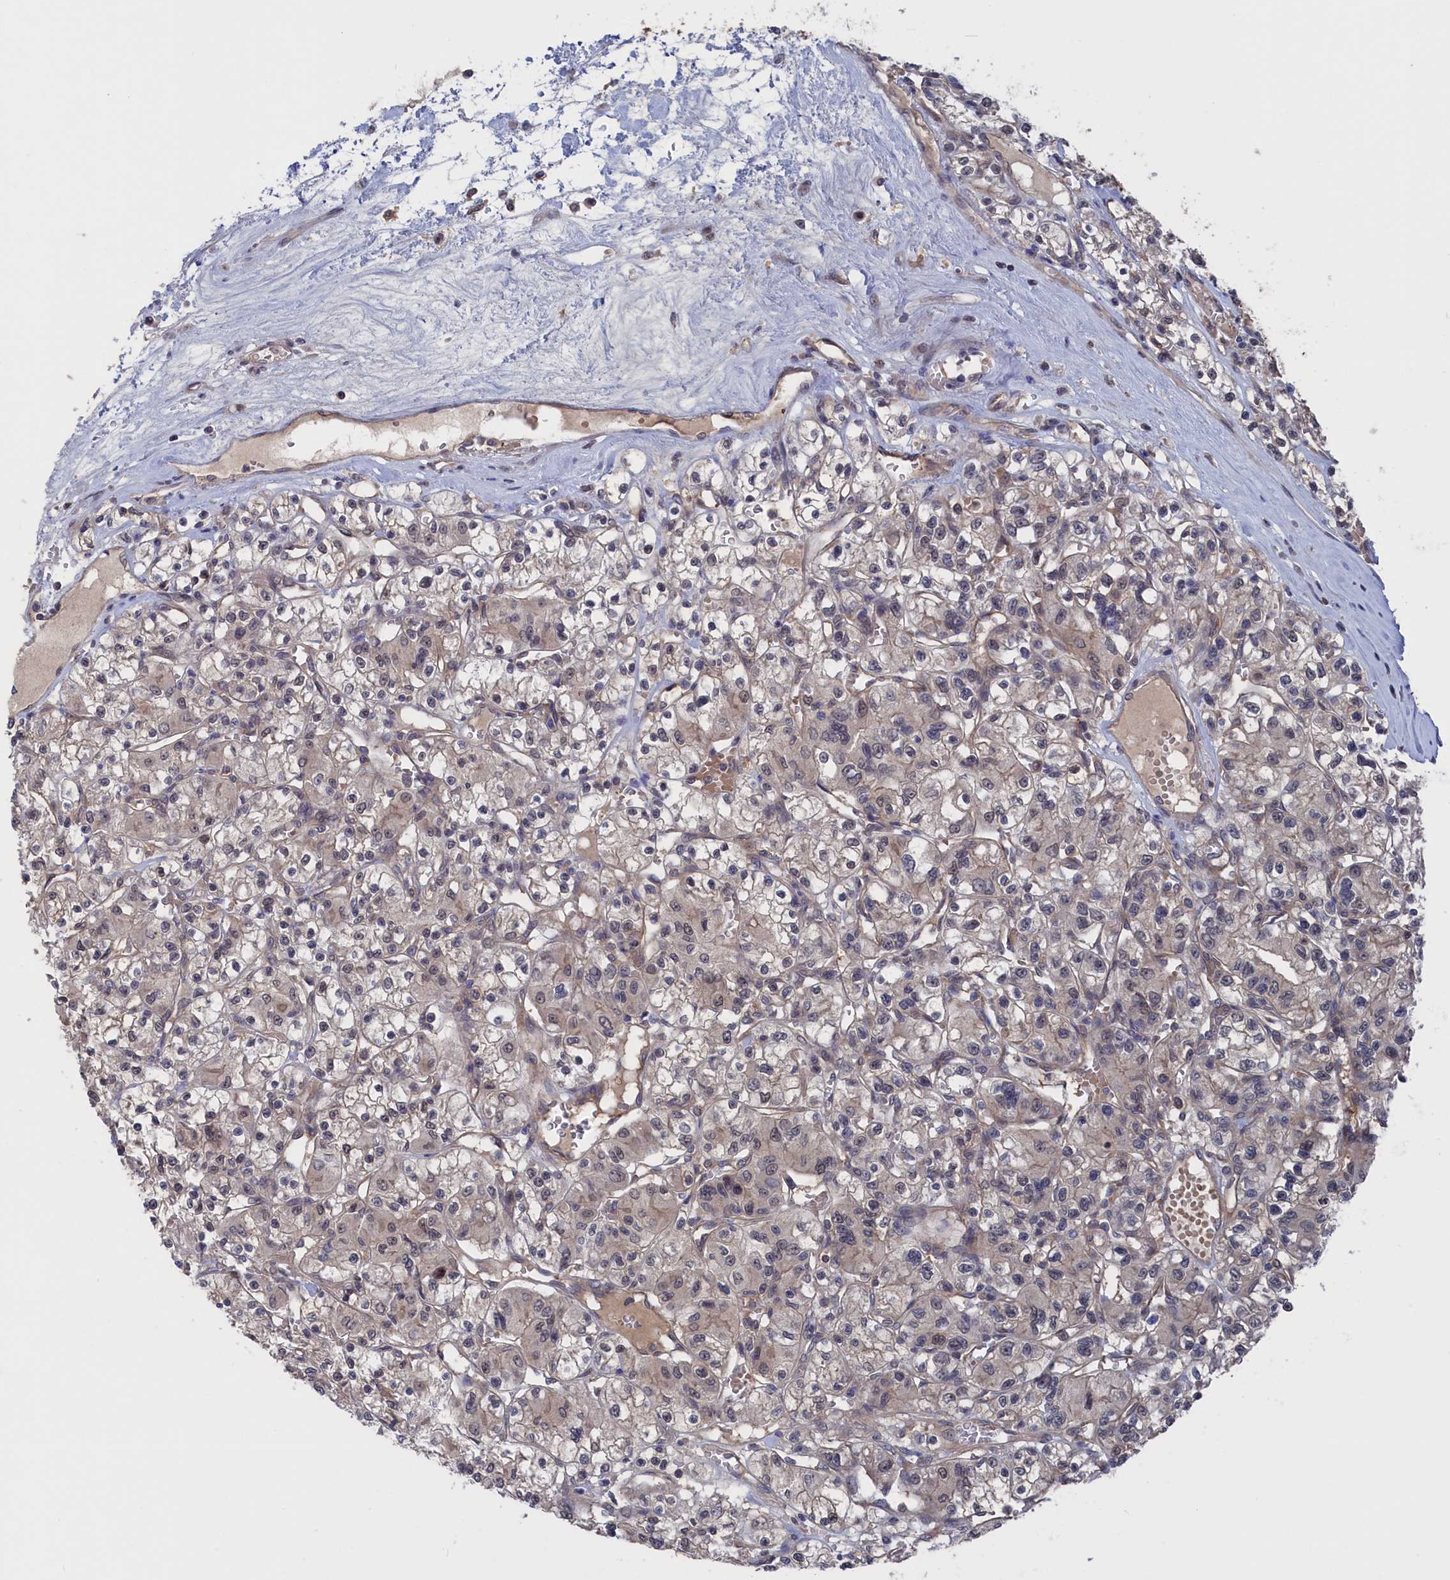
{"staining": {"intensity": "weak", "quantity": "<25%", "location": "cytoplasmic/membranous"}, "tissue": "renal cancer", "cell_type": "Tumor cells", "image_type": "cancer", "snomed": [{"axis": "morphology", "description": "Adenocarcinoma, NOS"}, {"axis": "topography", "description": "Kidney"}], "caption": "Tumor cells are negative for protein expression in human adenocarcinoma (renal). (DAB (3,3'-diaminobenzidine) immunohistochemistry (IHC), high magnification).", "gene": "NUTF2", "patient": {"sex": "female", "age": 59}}